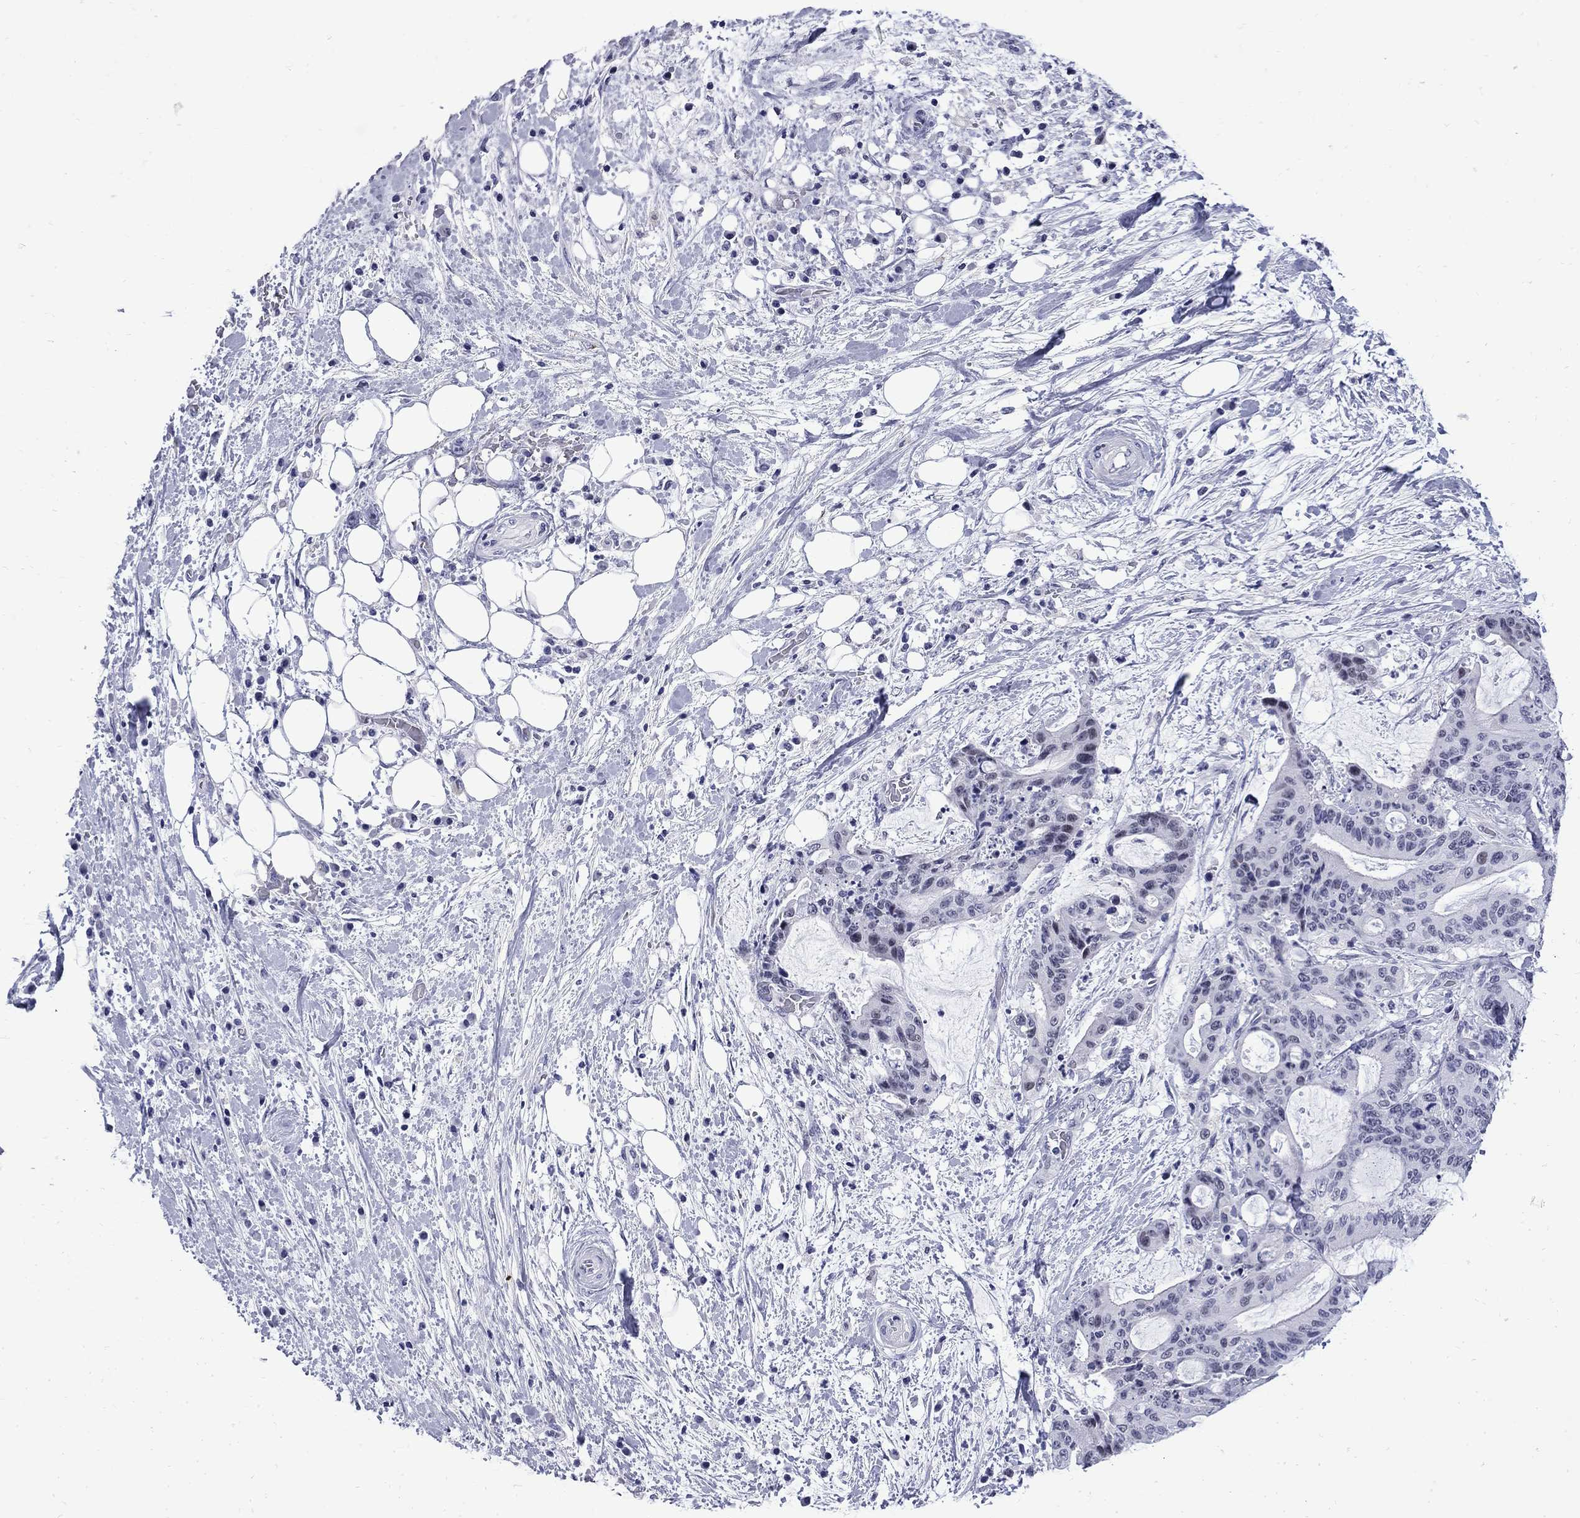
{"staining": {"intensity": "negative", "quantity": "none", "location": "none"}, "tissue": "liver cancer", "cell_type": "Tumor cells", "image_type": "cancer", "snomed": [{"axis": "morphology", "description": "Cholangiocarcinoma"}, {"axis": "topography", "description": "Liver"}], "caption": "Tumor cells show no significant protein staining in liver cancer (cholangiocarcinoma). The staining is performed using DAB brown chromogen with nuclei counter-stained in using hematoxylin.", "gene": "MGARP", "patient": {"sex": "female", "age": 73}}